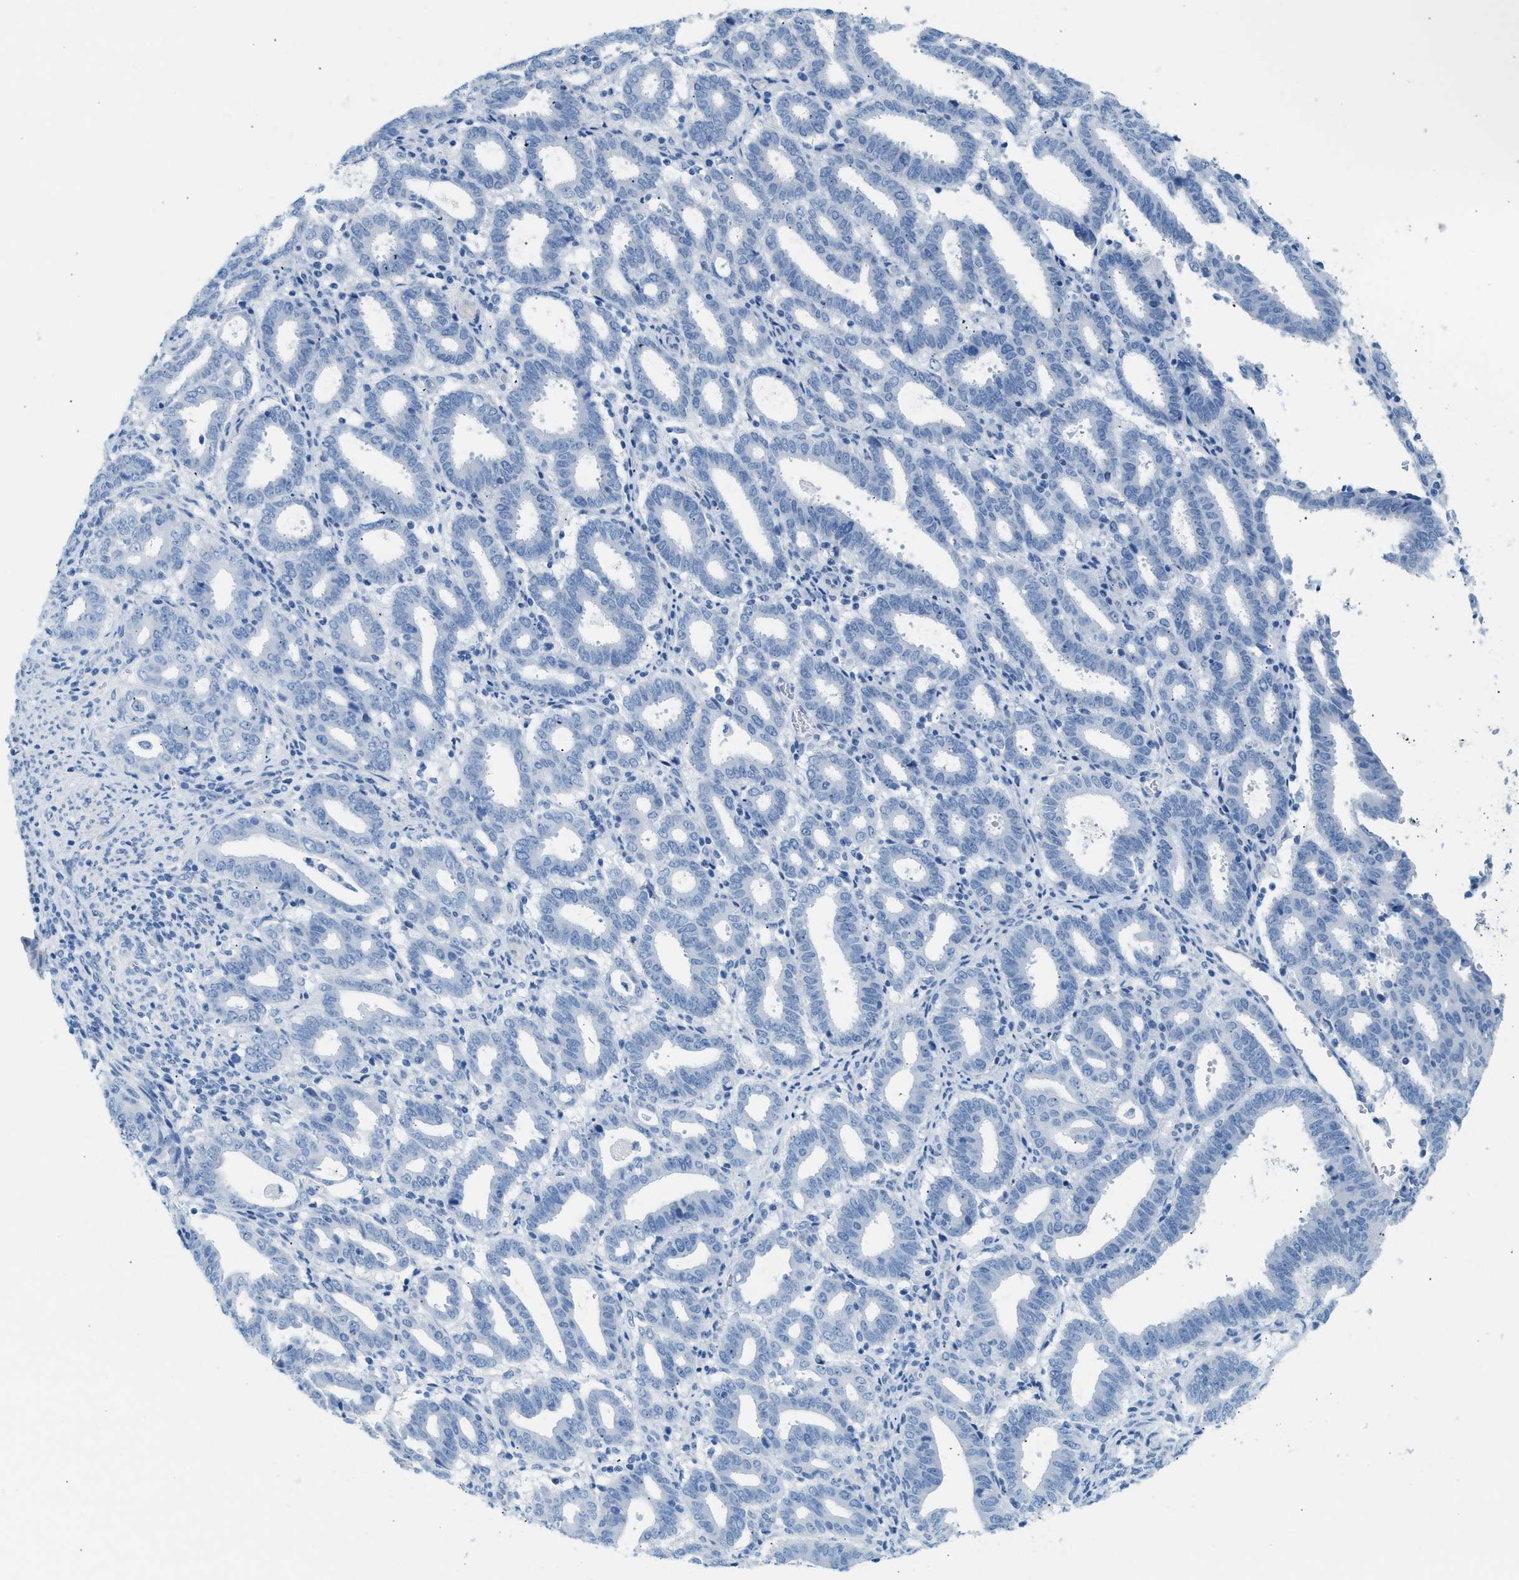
{"staining": {"intensity": "negative", "quantity": "none", "location": "none"}, "tissue": "endometrial cancer", "cell_type": "Tumor cells", "image_type": "cancer", "snomed": [{"axis": "morphology", "description": "Adenocarcinoma, NOS"}, {"axis": "topography", "description": "Uterus"}], "caption": "Protein analysis of endometrial cancer reveals no significant staining in tumor cells.", "gene": "SPAM1", "patient": {"sex": "female", "age": 83}}